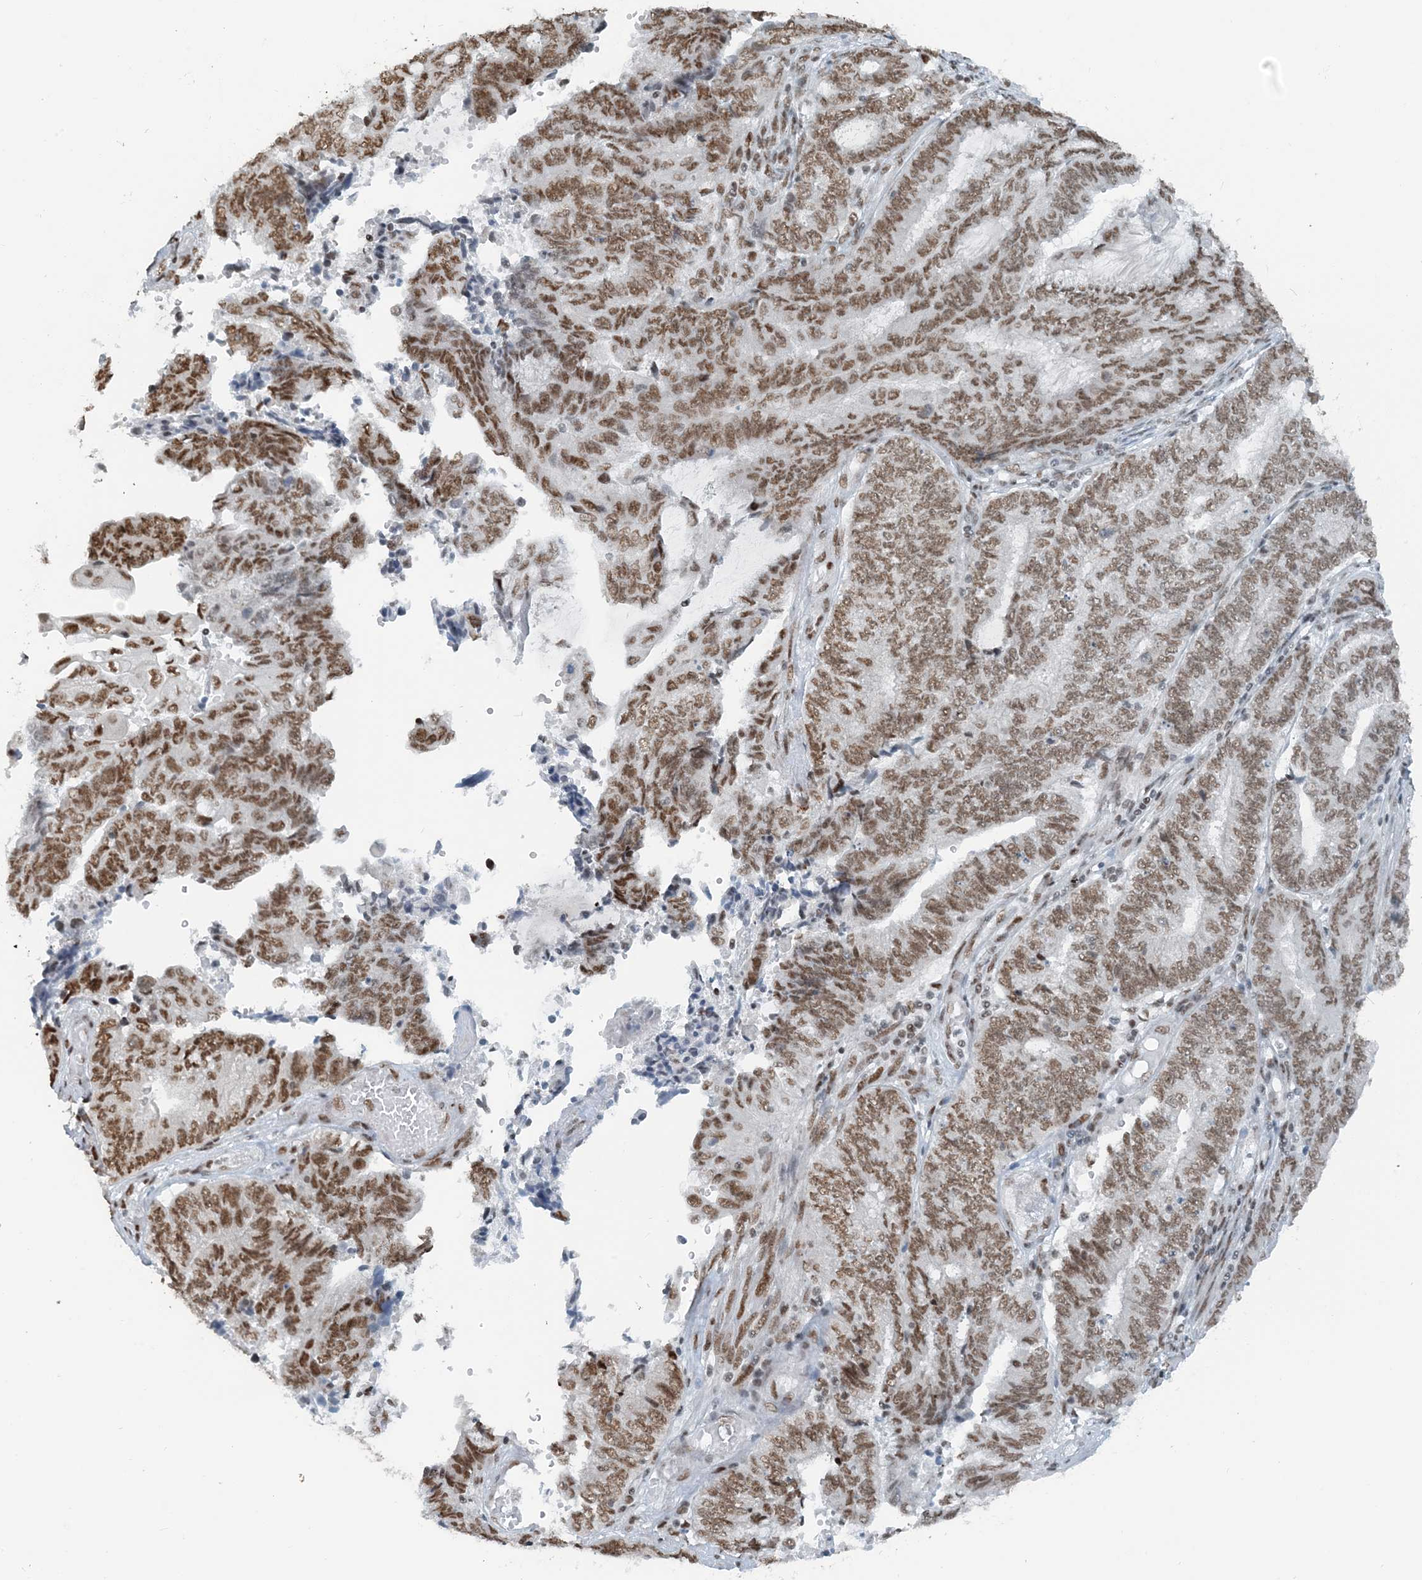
{"staining": {"intensity": "moderate", "quantity": ">75%", "location": "nuclear"}, "tissue": "endometrial cancer", "cell_type": "Tumor cells", "image_type": "cancer", "snomed": [{"axis": "morphology", "description": "Adenocarcinoma, NOS"}, {"axis": "topography", "description": "Uterus"}, {"axis": "topography", "description": "Endometrium"}], "caption": "This image reveals immunohistochemistry (IHC) staining of endometrial cancer, with medium moderate nuclear positivity in about >75% of tumor cells.", "gene": "ZNF500", "patient": {"sex": "female", "age": 70}}